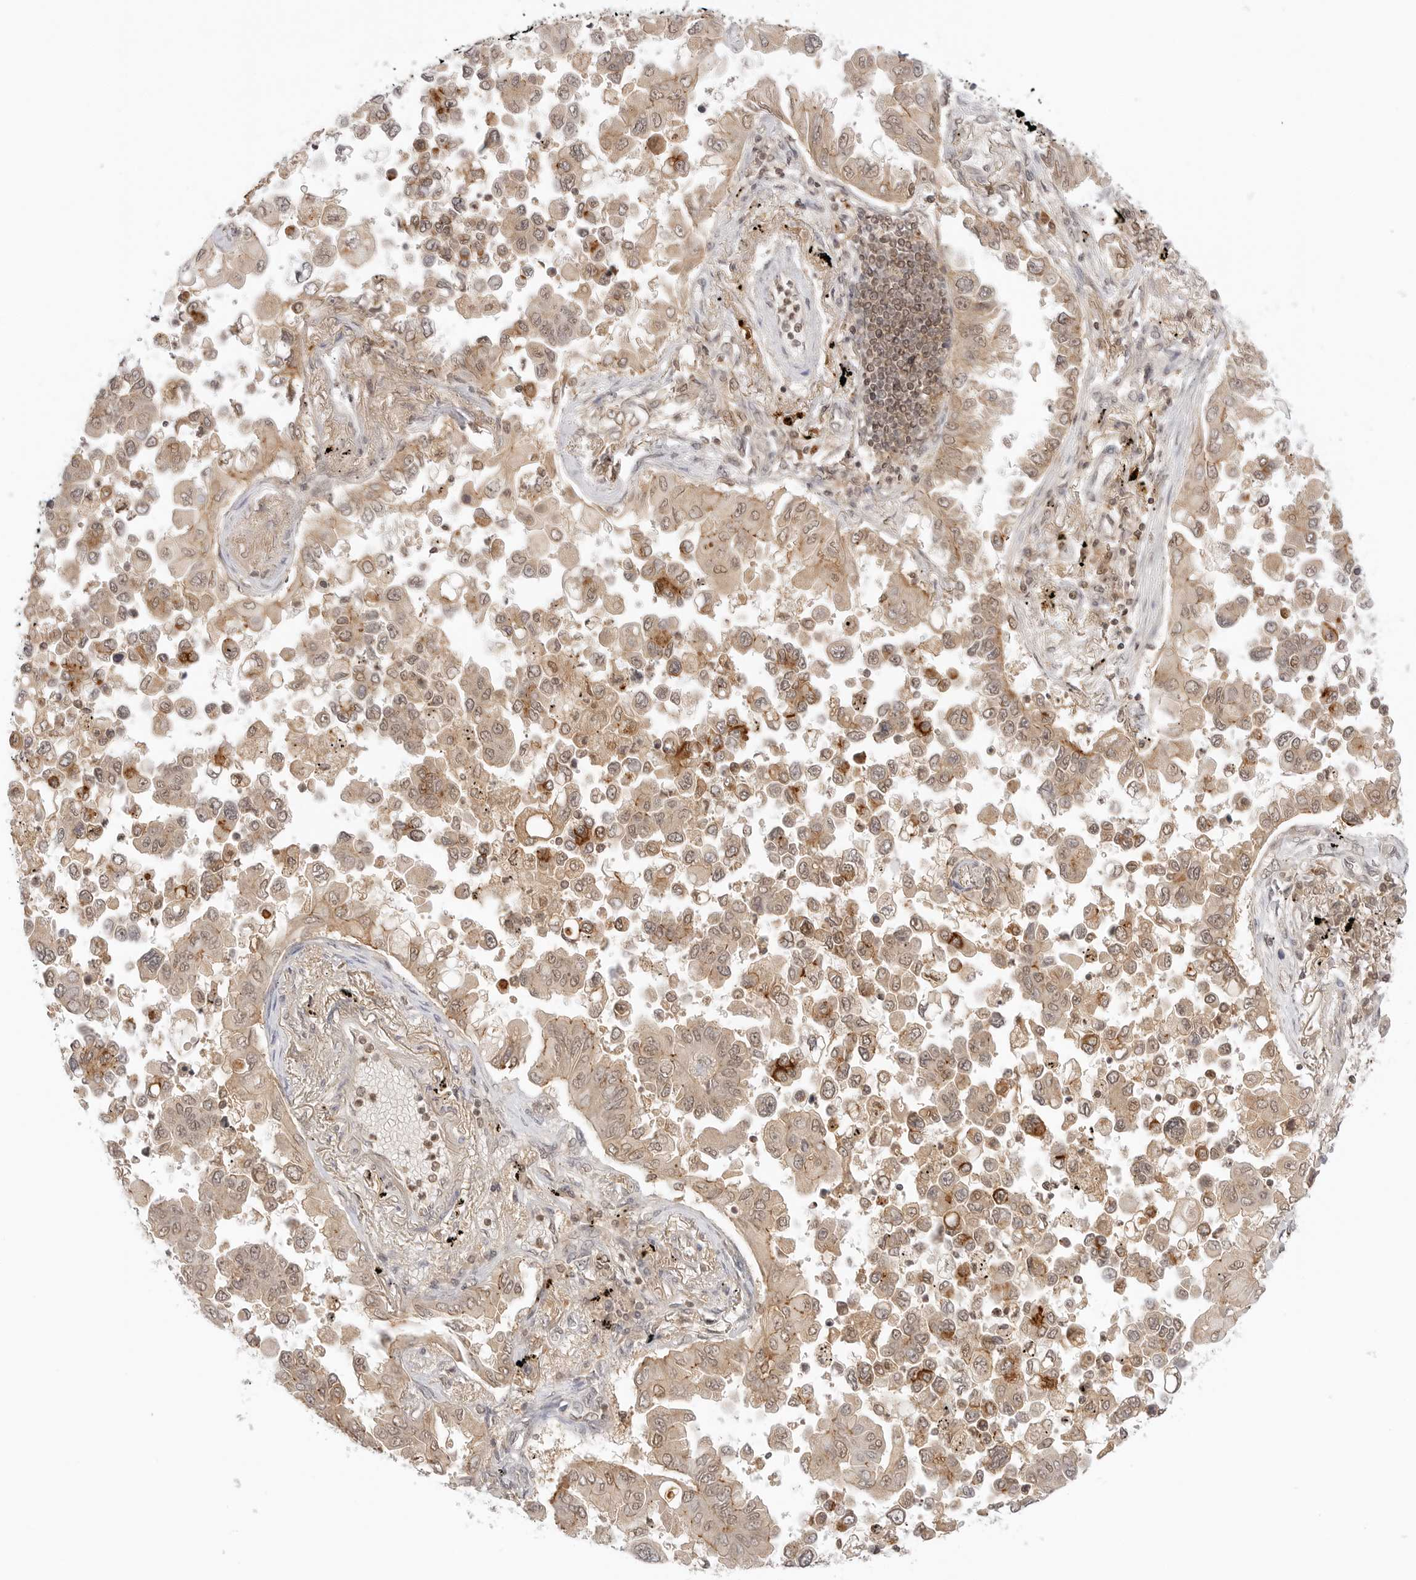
{"staining": {"intensity": "moderate", "quantity": ">75%", "location": "cytoplasmic/membranous,nuclear"}, "tissue": "lung cancer", "cell_type": "Tumor cells", "image_type": "cancer", "snomed": [{"axis": "morphology", "description": "Adenocarcinoma, NOS"}, {"axis": "topography", "description": "Lung"}], "caption": "Tumor cells reveal medium levels of moderate cytoplasmic/membranous and nuclear expression in about >75% of cells in human lung cancer (adenocarcinoma).", "gene": "EPHA1", "patient": {"sex": "female", "age": 67}}